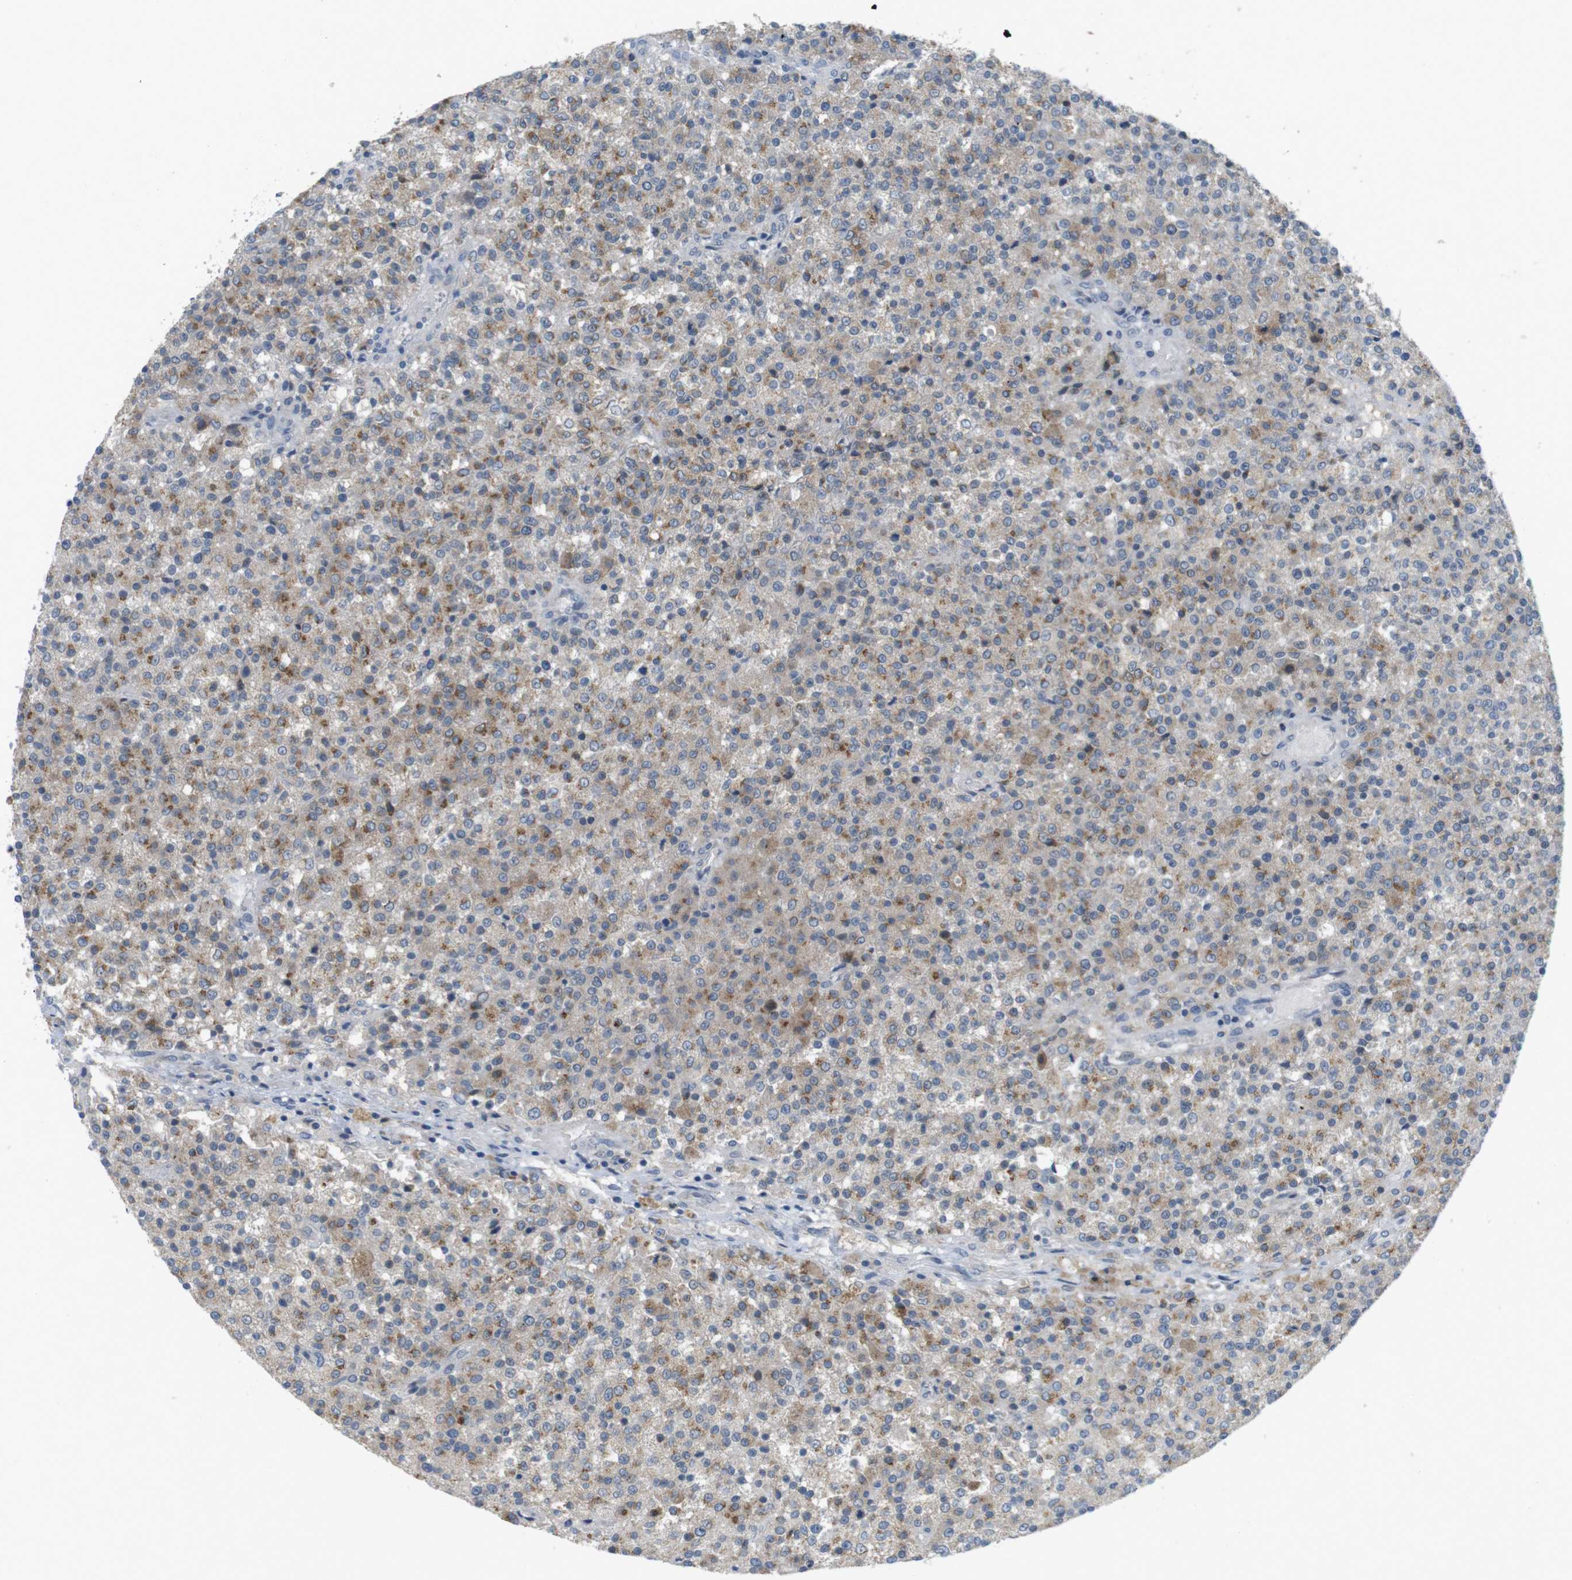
{"staining": {"intensity": "moderate", "quantity": ">75%", "location": "cytoplasmic/membranous"}, "tissue": "testis cancer", "cell_type": "Tumor cells", "image_type": "cancer", "snomed": [{"axis": "morphology", "description": "Seminoma, NOS"}, {"axis": "topography", "description": "Testis"}], "caption": "Immunohistochemistry (IHC) image of human seminoma (testis) stained for a protein (brown), which reveals medium levels of moderate cytoplasmic/membranous expression in about >75% of tumor cells.", "gene": "YIPF3", "patient": {"sex": "male", "age": 59}}